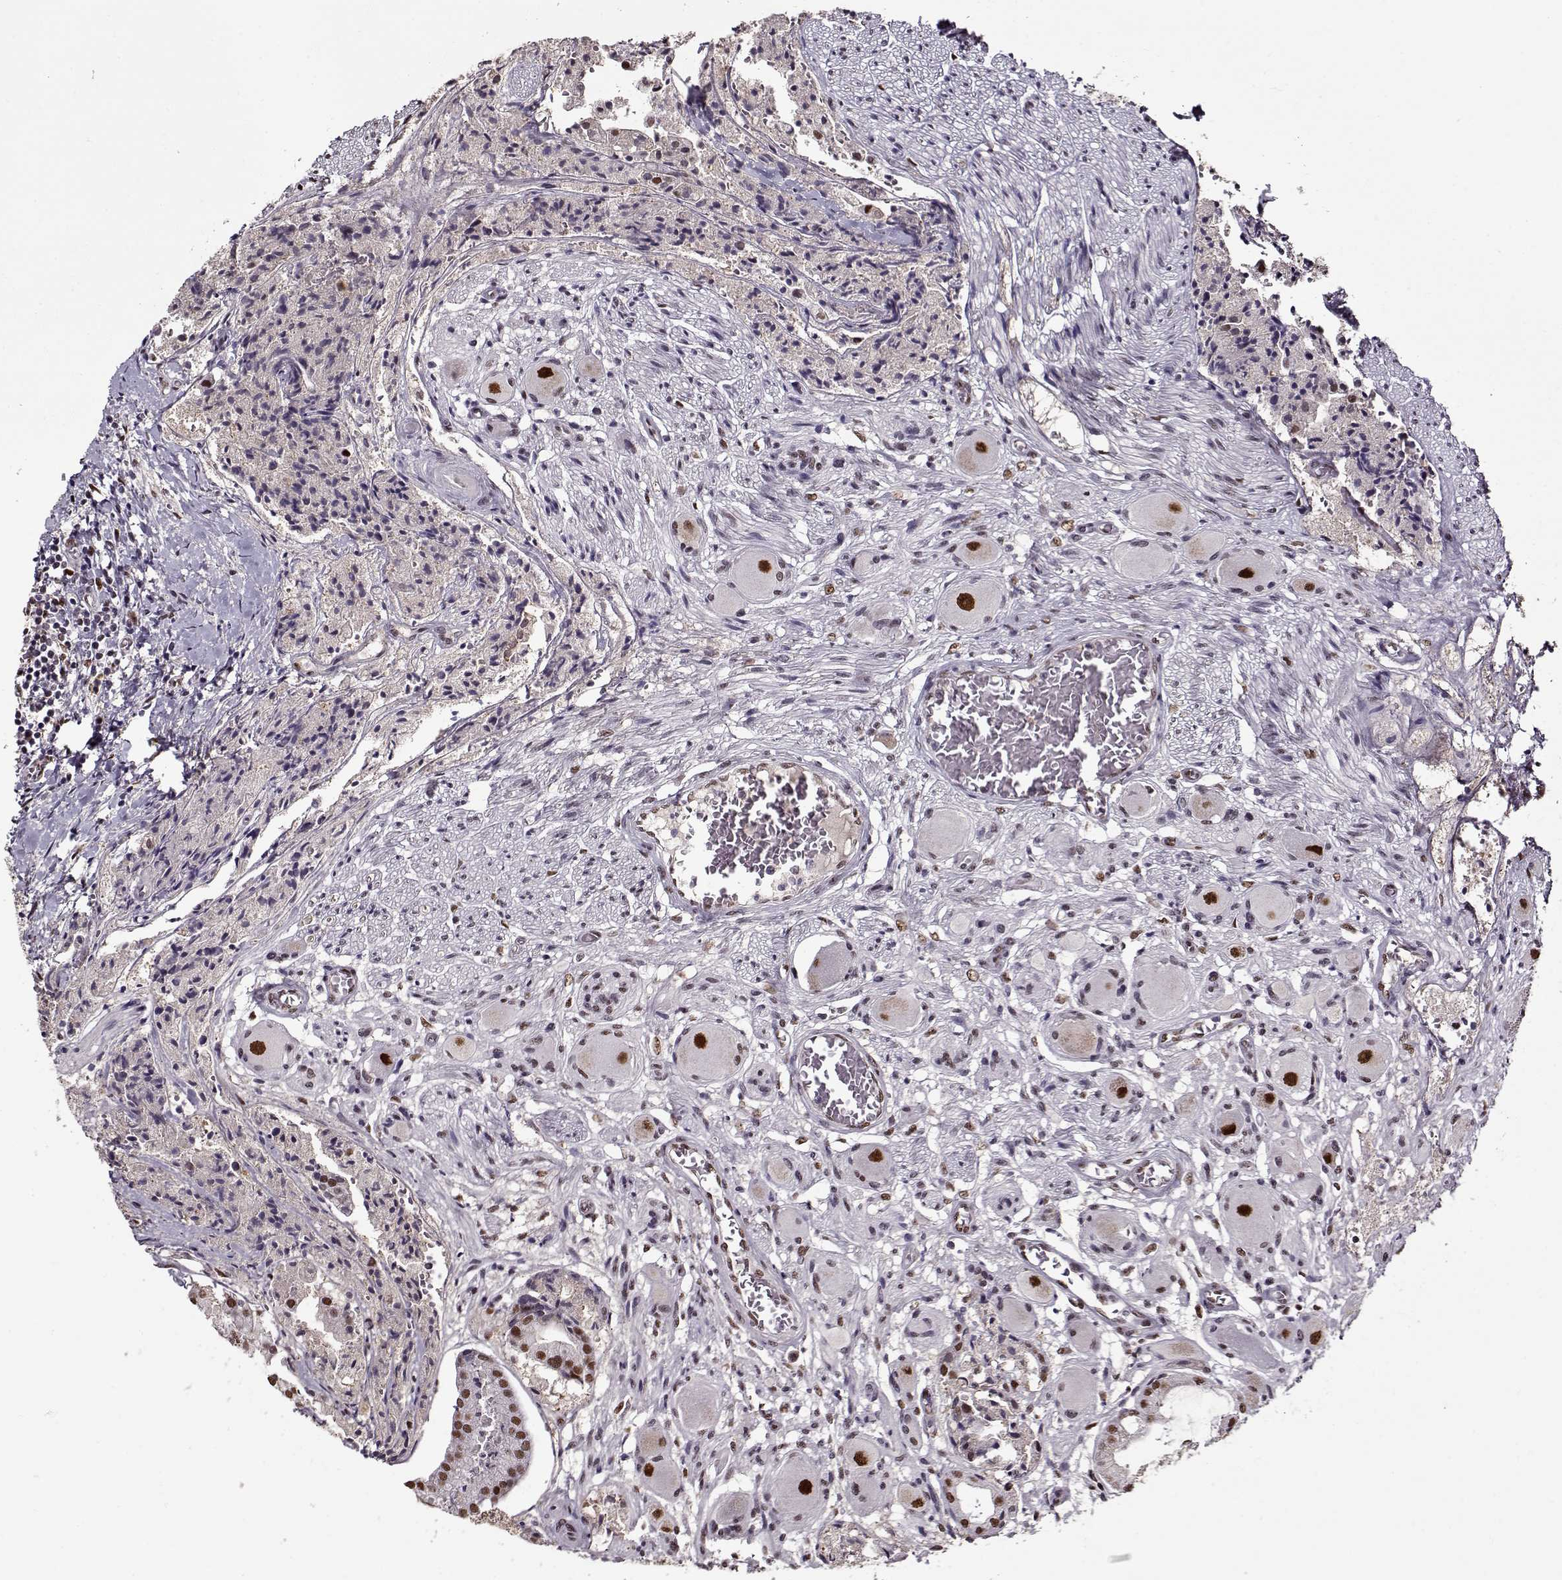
{"staining": {"intensity": "strong", "quantity": ">75%", "location": "nuclear"}, "tissue": "prostate cancer", "cell_type": "Tumor cells", "image_type": "cancer", "snomed": [{"axis": "morphology", "description": "Adenocarcinoma, NOS"}, {"axis": "topography", "description": "Prostate and seminal vesicle, NOS"}, {"axis": "topography", "description": "Prostate"}], "caption": "Strong nuclear protein staining is appreciated in approximately >75% of tumor cells in prostate cancer. The staining is performed using DAB (3,3'-diaminobenzidine) brown chromogen to label protein expression. The nuclei are counter-stained blue using hematoxylin.", "gene": "PRMT8", "patient": {"sex": "male", "age": 44}}